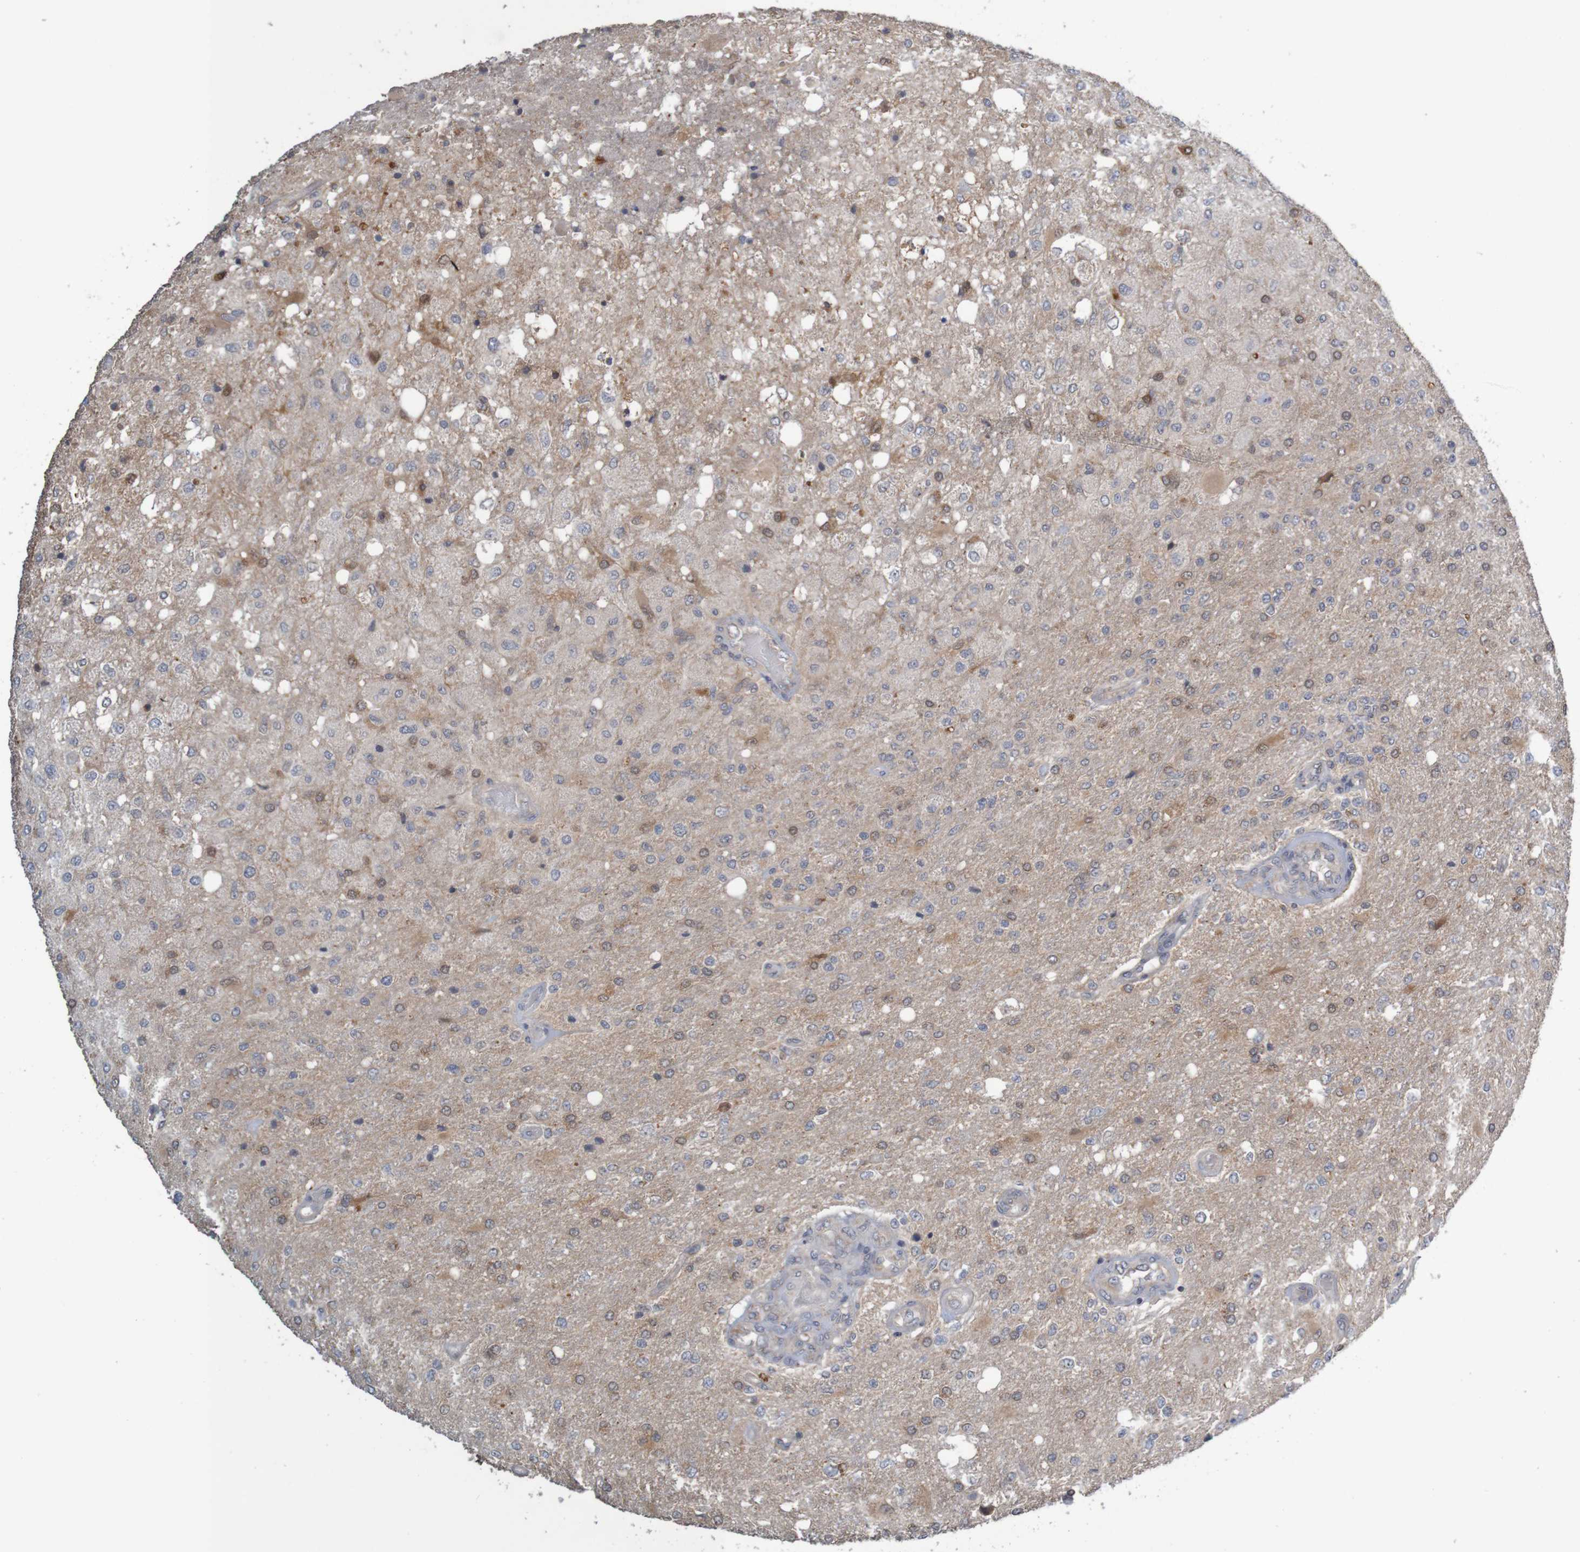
{"staining": {"intensity": "weak", "quantity": "25%-75%", "location": "cytoplasmic/membranous"}, "tissue": "glioma", "cell_type": "Tumor cells", "image_type": "cancer", "snomed": [{"axis": "morphology", "description": "Normal tissue, NOS"}, {"axis": "morphology", "description": "Glioma, malignant, High grade"}, {"axis": "topography", "description": "Cerebral cortex"}], "caption": "High-magnification brightfield microscopy of malignant glioma (high-grade) stained with DAB (brown) and counterstained with hematoxylin (blue). tumor cells exhibit weak cytoplasmic/membranous staining is identified in approximately25%-75% of cells.", "gene": "ANKK1", "patient": {"sex": "male", "age": 77}}